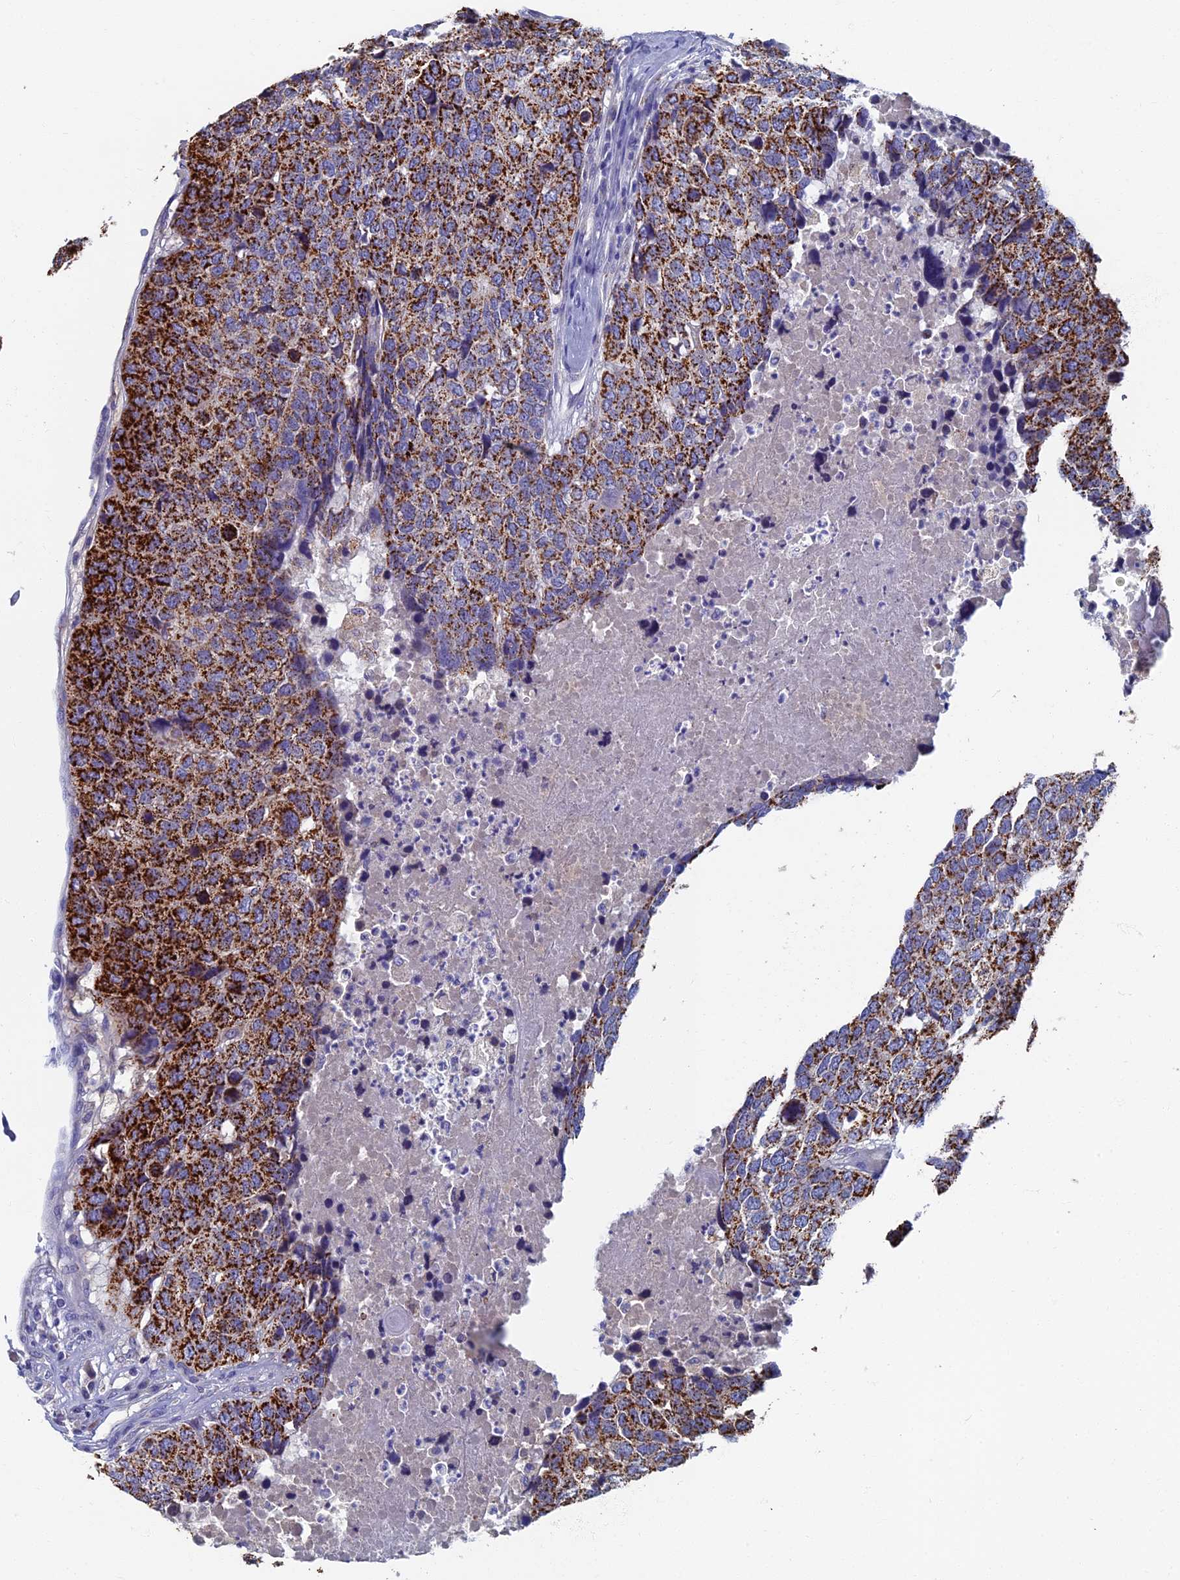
{"staining": {"intensity": "strong", "quantity": "25%-75%", "location": "cytoplasmic/membranous"}, "tissue": "head and neck cancer", "cell_type": "Tumor cells", "image_type": "cancer", "snomed": [{"axis": "morphology", "description": "Squamous cell carcinoma, NOS"}, {"axis": "topography", "description": "Head-Neck"}], "caption": "High-power microscopy captured an IHC photomicrograph of head and neck squamous cell carcinoma, revealing strong cytoplasmic/membranous positivity in about 25%-75% of tumor cells. The protein of interest is shown in brown color, while the nuclei are stained blue.", "gene": "OAT", "patient": {"sex": "male", "age": 66}}